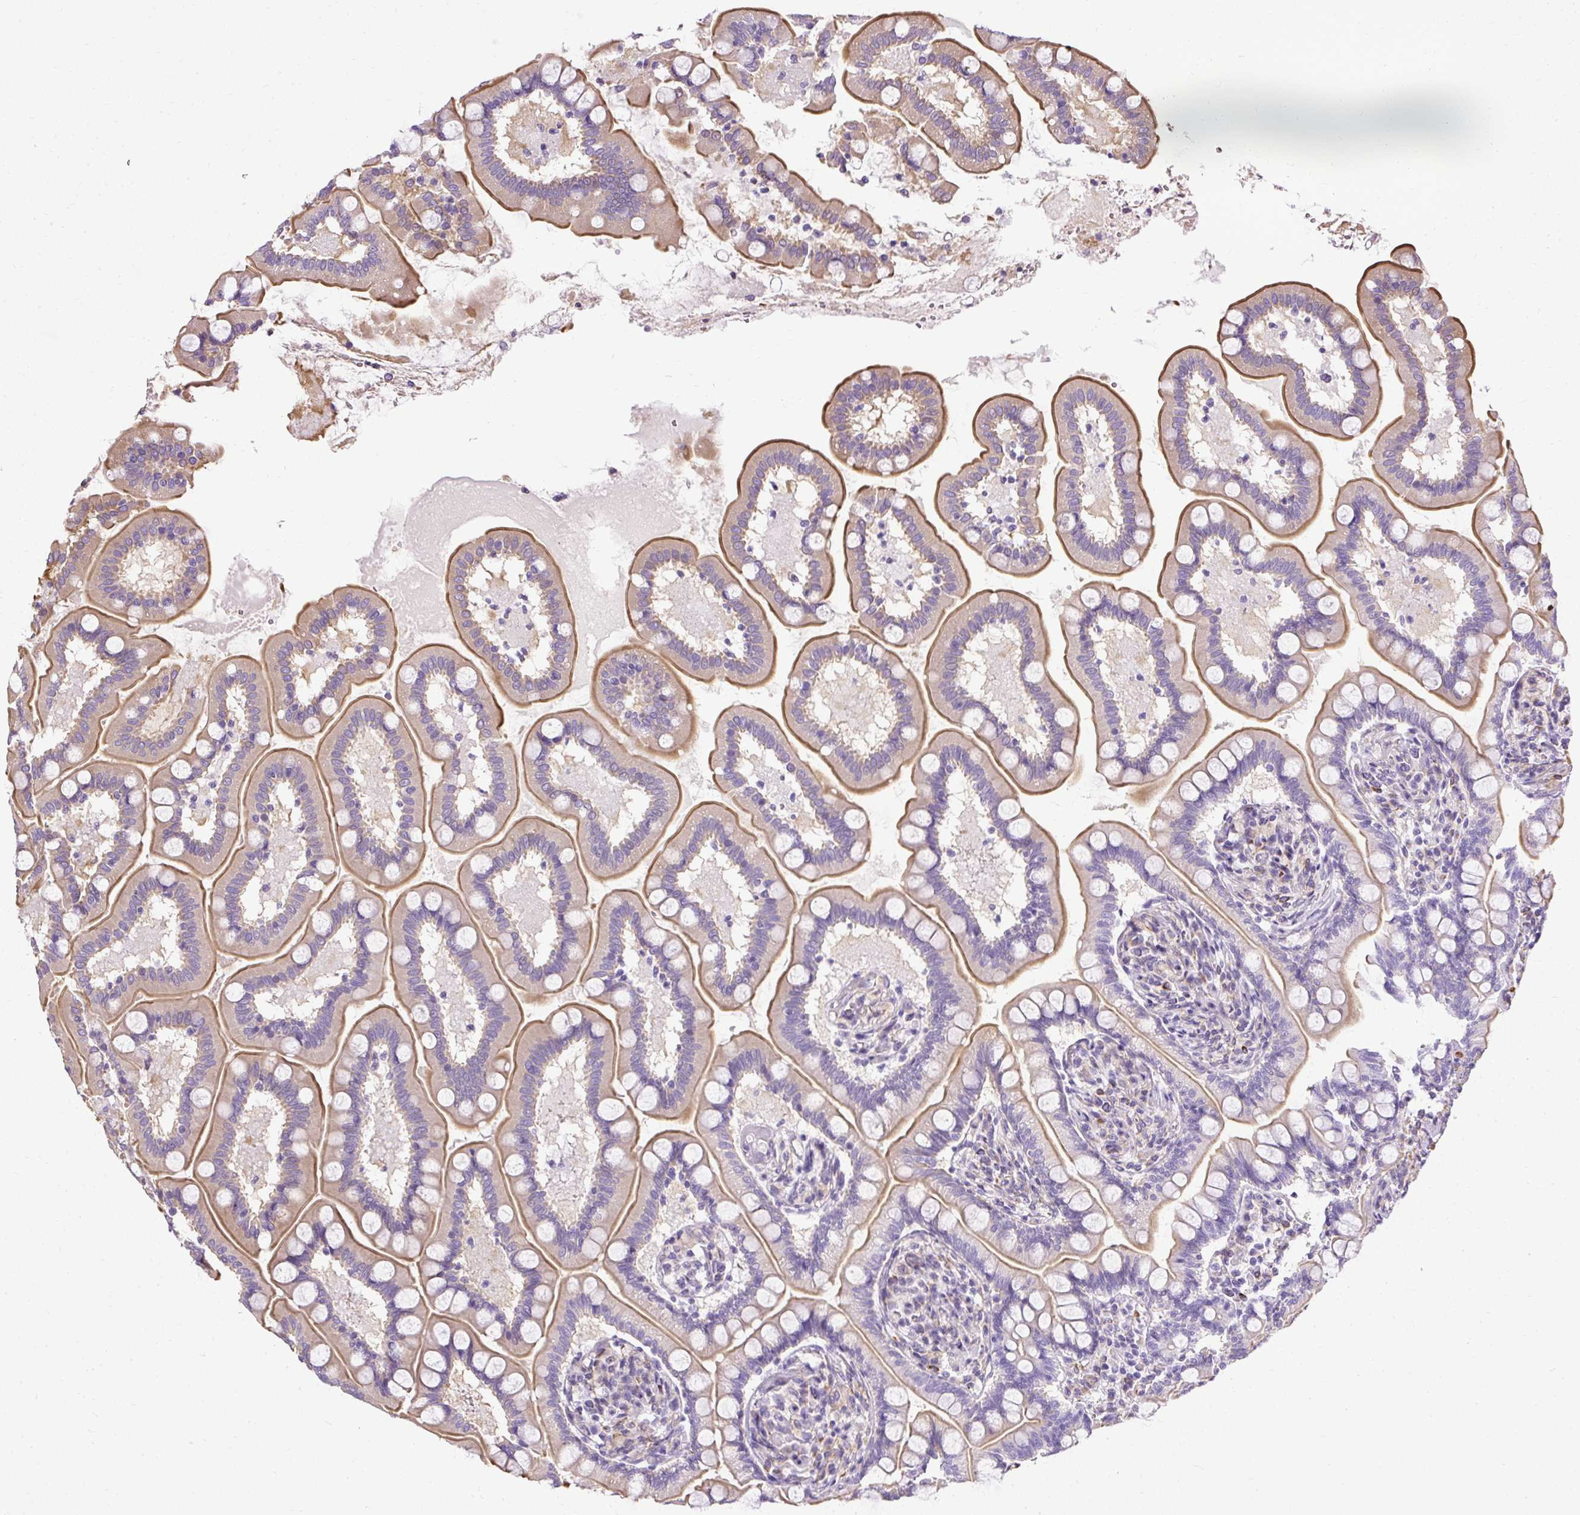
{"staining": {"intensity": "strong", "quantity": "25%-75%", "location": "cytoplasmic/membranous"}, "tissue": "small intestine", "cell_type": "Glandular cells", "image_type": "normal", "snomed": [{"axis": "morphology", "description": "Normal tissue, NOS"}, {"axis": "topography", "description": "Small intestine"}], "caption": "DAB immunohistochemical staining of benign human small intestine shows strong cytoplasmic/membranous protein staining in approximately 25%-75% of glandular cells. The staining was performed using DAB (3,3'-diaminobenzidine), with brown indicating positive protein expression. Nuclei are stained blue with hematoxylin.", "gene": "PLS1", "patient": {"sex": "female", "age": 64}}